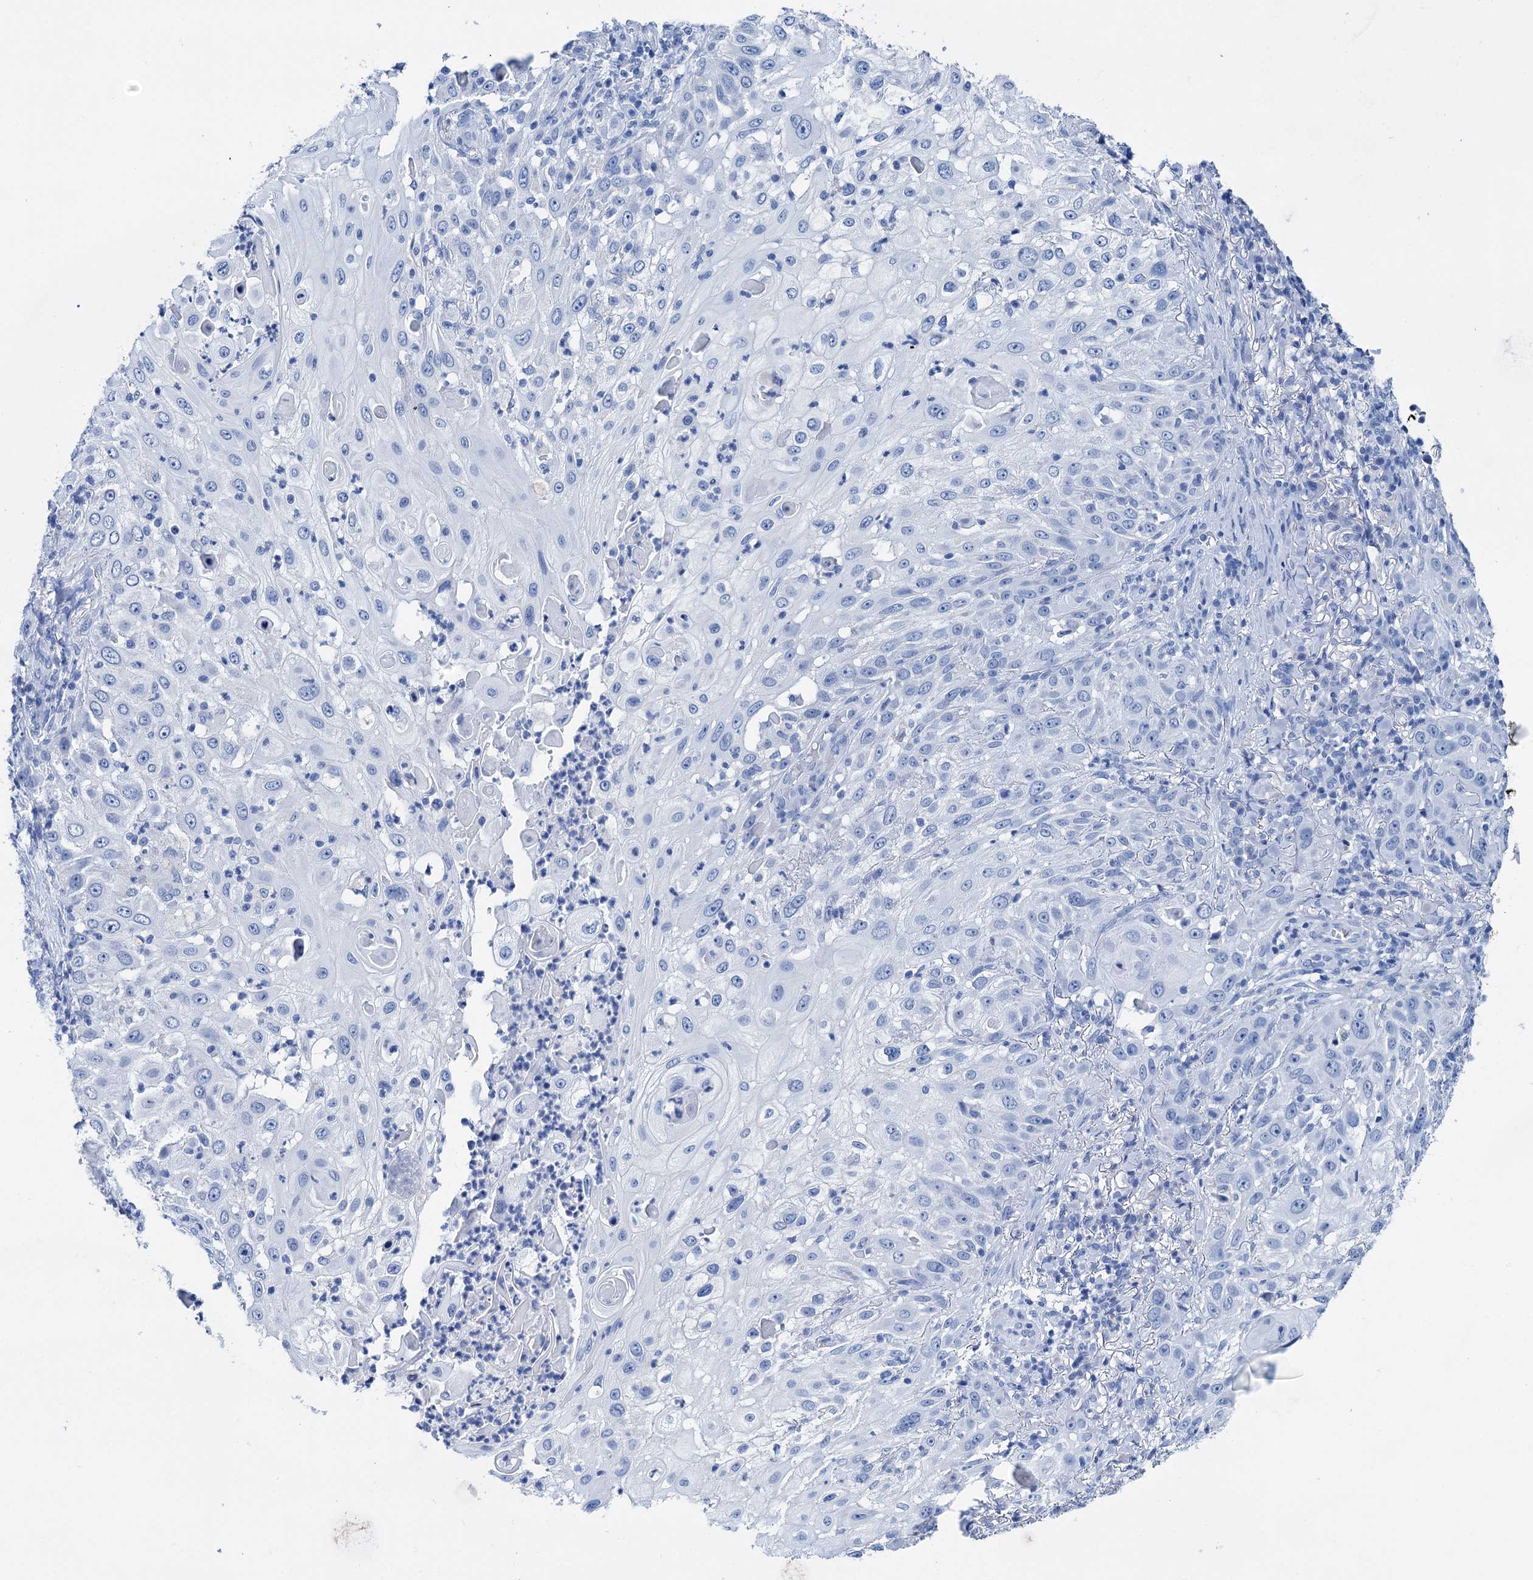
{"staining": {"intensity": "negative", "quantity": "none", "location": "none"}, "tissue": "skin cancer", "cell_type": "Tumor cells", "image_type": "cancer", "snomed": [{"axis": "morphology", "description": "Squamous cell carcinoma, NOS"}, {"axis": "topography", "description": "Skin"}], "caption": "High magnification brightfield microscopy of skin cancer stained with DAB (3,3'-diaminobenzidine) (brown) and counterstained with hematoxylin (blue): tumor cells show no significant staining. (Immunohistochemistry (ihc), brightfield microscopy, high magnification).", "gene": "BRINP1", "patient": {"sex": "female", "age": 44}}